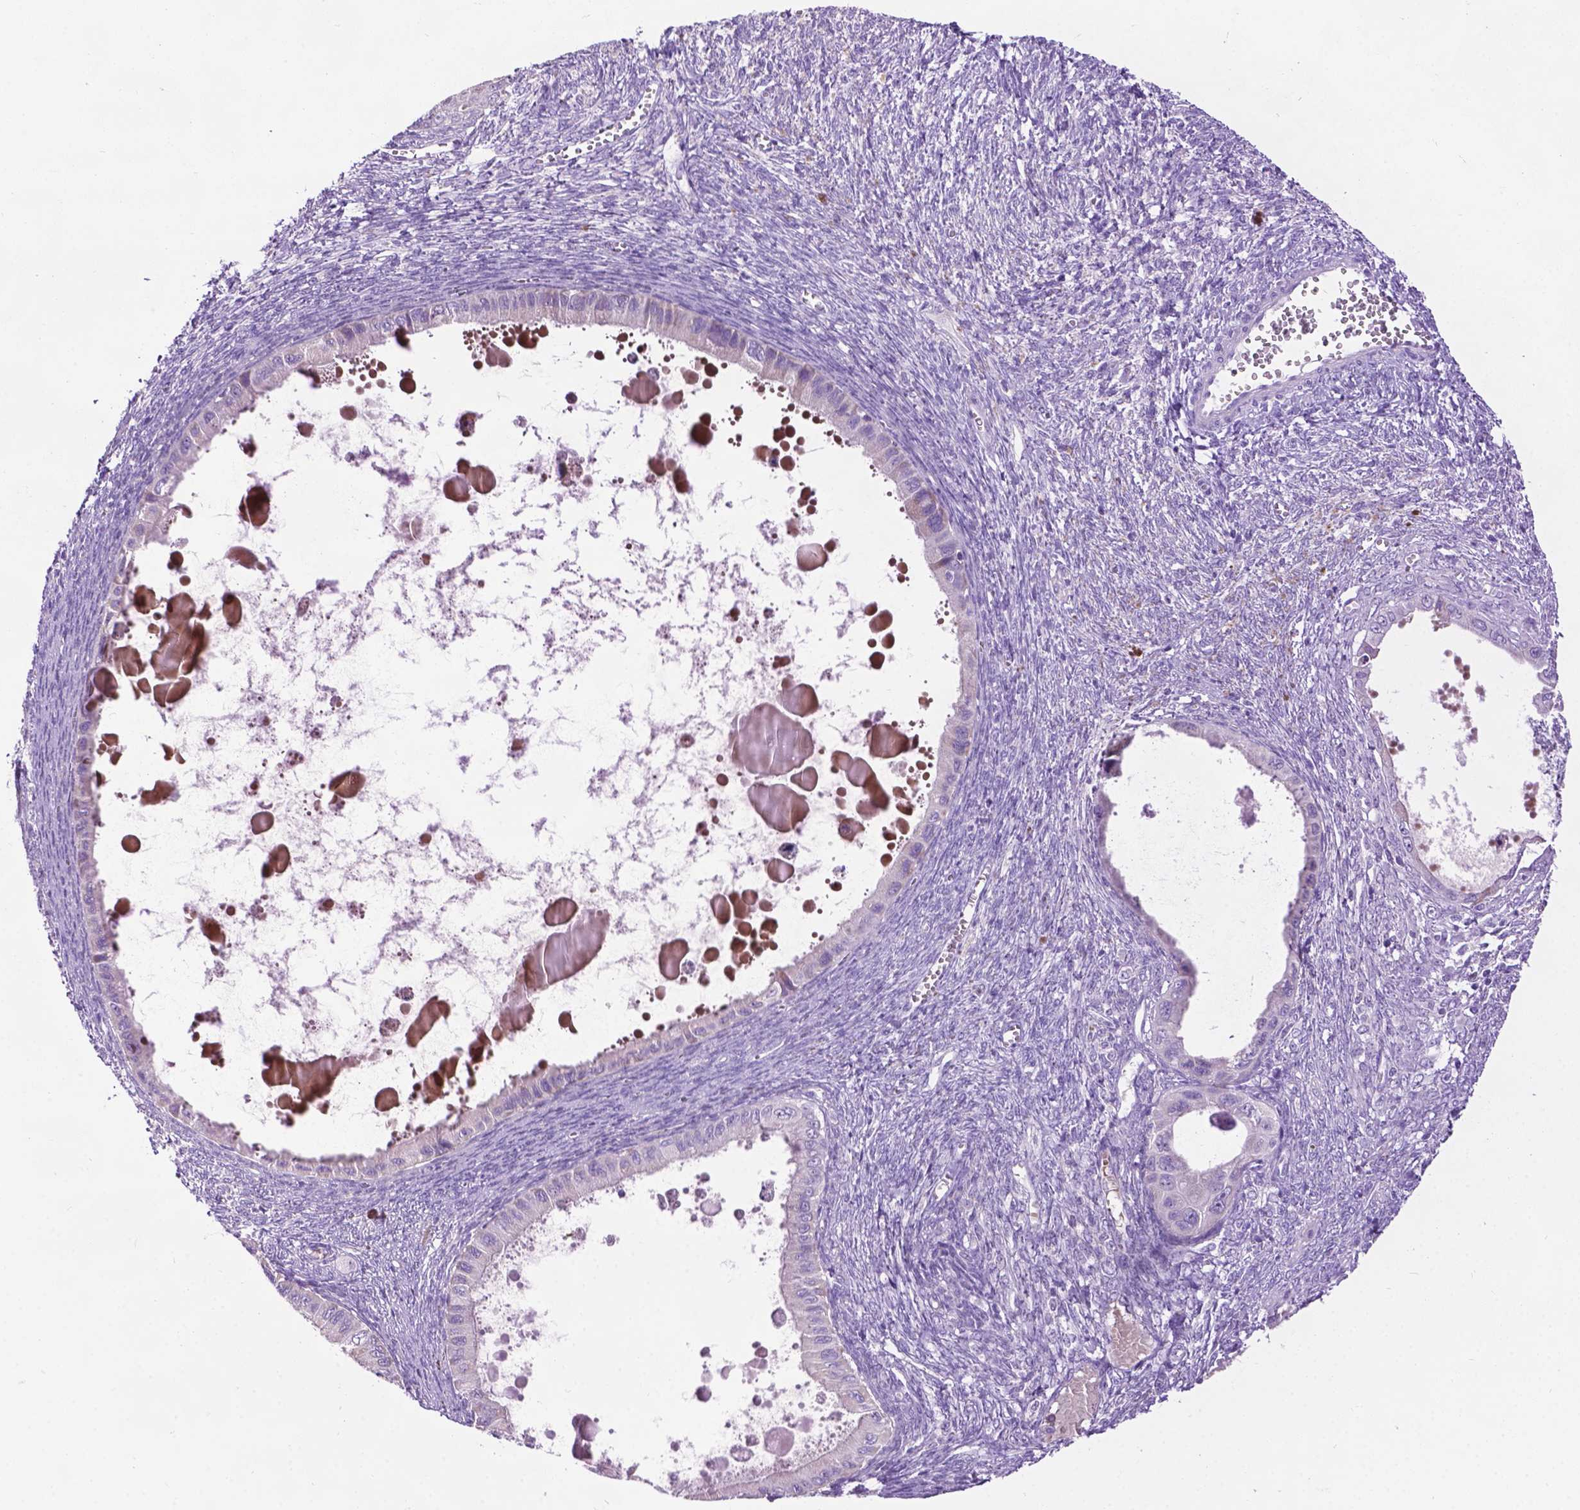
{"staining": {"intensity": "negative", "quantity": "none", "location": "none"}, "tissue": "ovarian cancer", "cell_type": "Tumor cells", "image_type": "cancer", "snomed": [{"axis": "morphology", "description": "Cystadenocarcinoma, mucinous, NOS"}, {"axis": "topography", "description": "Ovary"}], "caption": "Tumor cells are negative for protein expression in human ovarian cancer (mucinous cystadenocarcinoma).", "gene": "TMEM132E", "patient": {"sex": "female", "age": 64}}